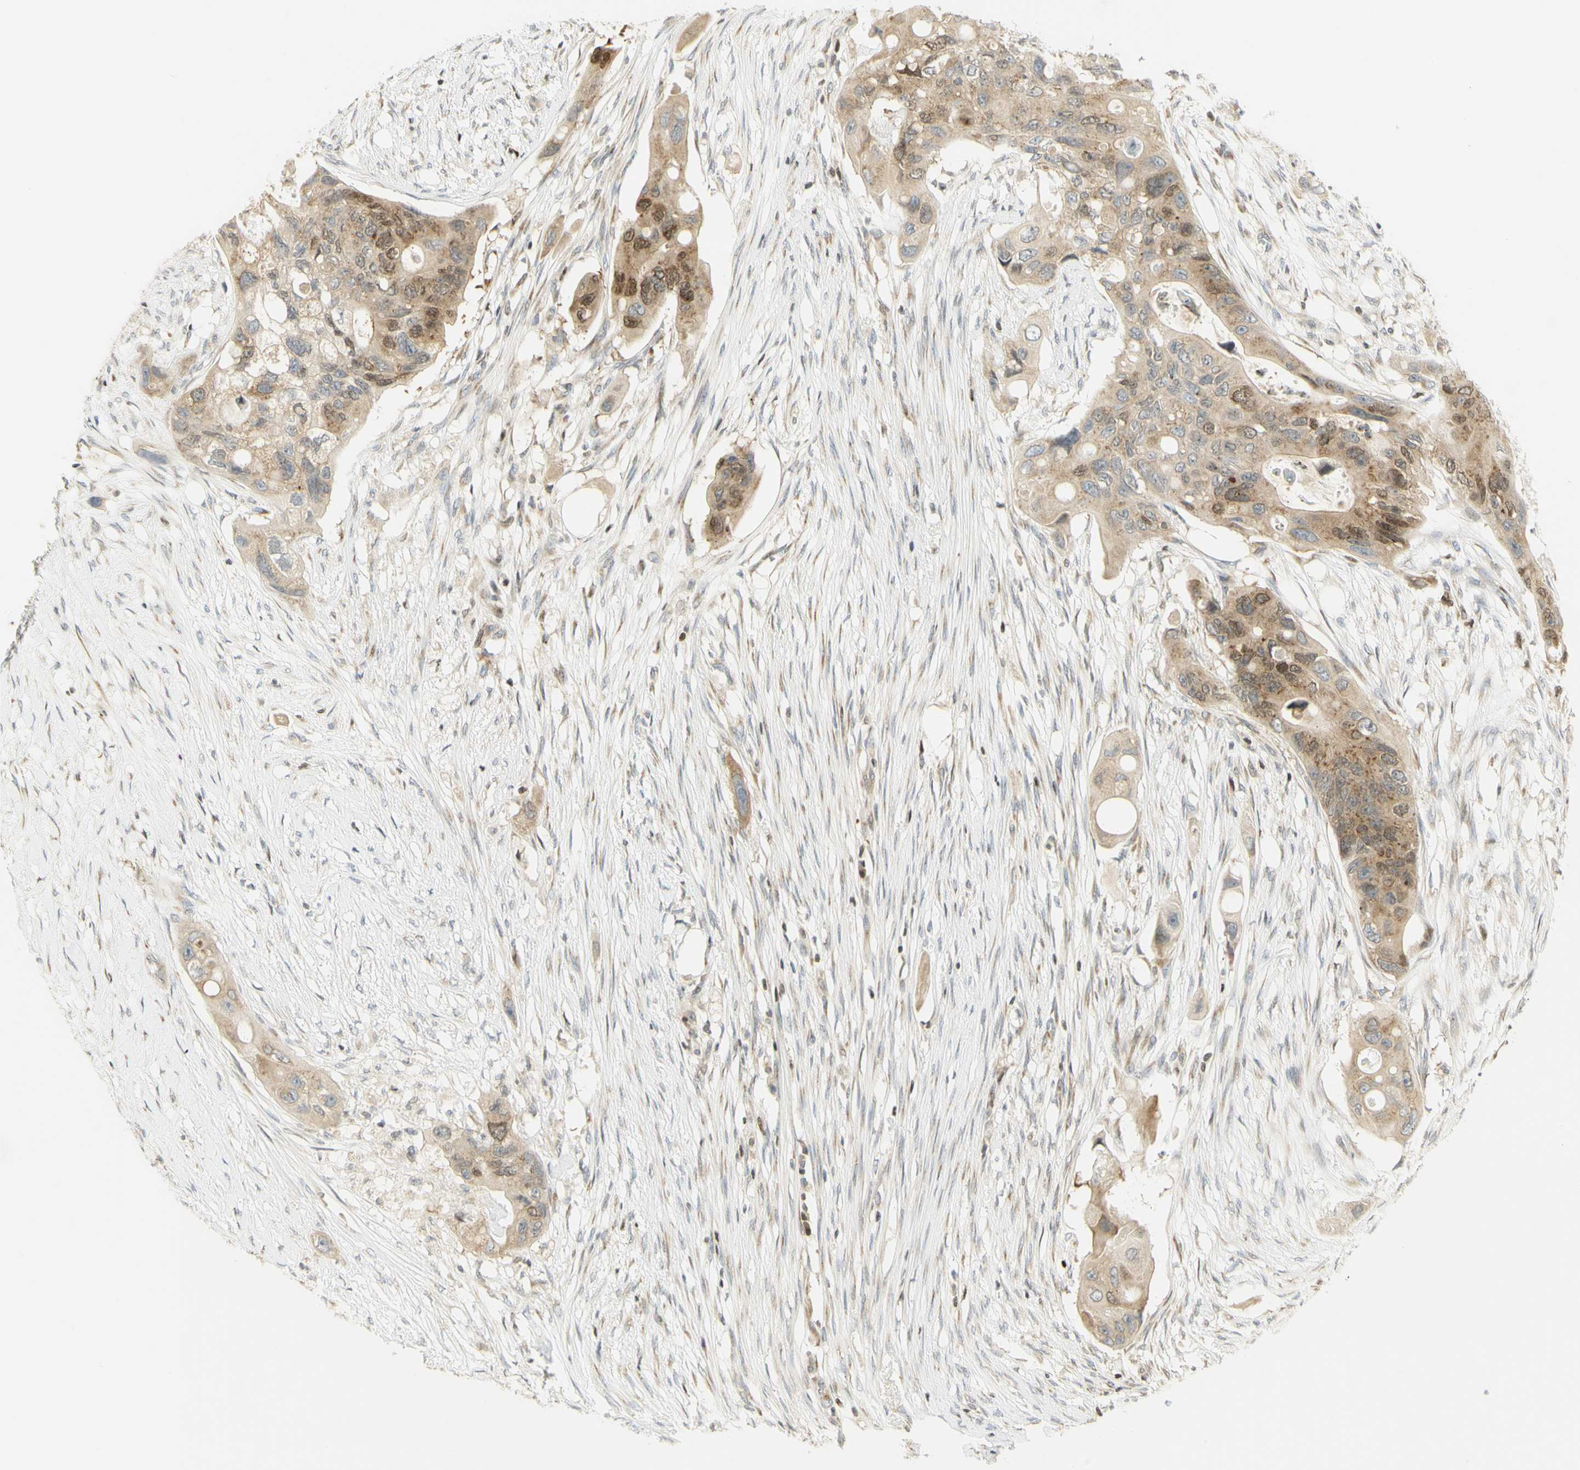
{"staining": {"intensity": "moderate", "quantity": ">75%", "location": "cytoplasmic/membranous,nuclear"}, "tissue": "colorectal cancer", "cell_type": "Tumor cells", "image_type": "cancer", "snomed": [{"axis": "morphology", "description": "Adenocarcinoma, NOS"}, {"axis": "topography", "description": "Colon"}], "caption": "Immunohistochemistry micrograph of adenocarcinoma (colorectal) stained for a protein (brown), which demonstrates medium levels of moderate cytoplasmic/membranous and nuclear positivity in approximately >75% of tumor cells.", "gene": "KIF11", "patient": {"sex": "female", "age": 57}}